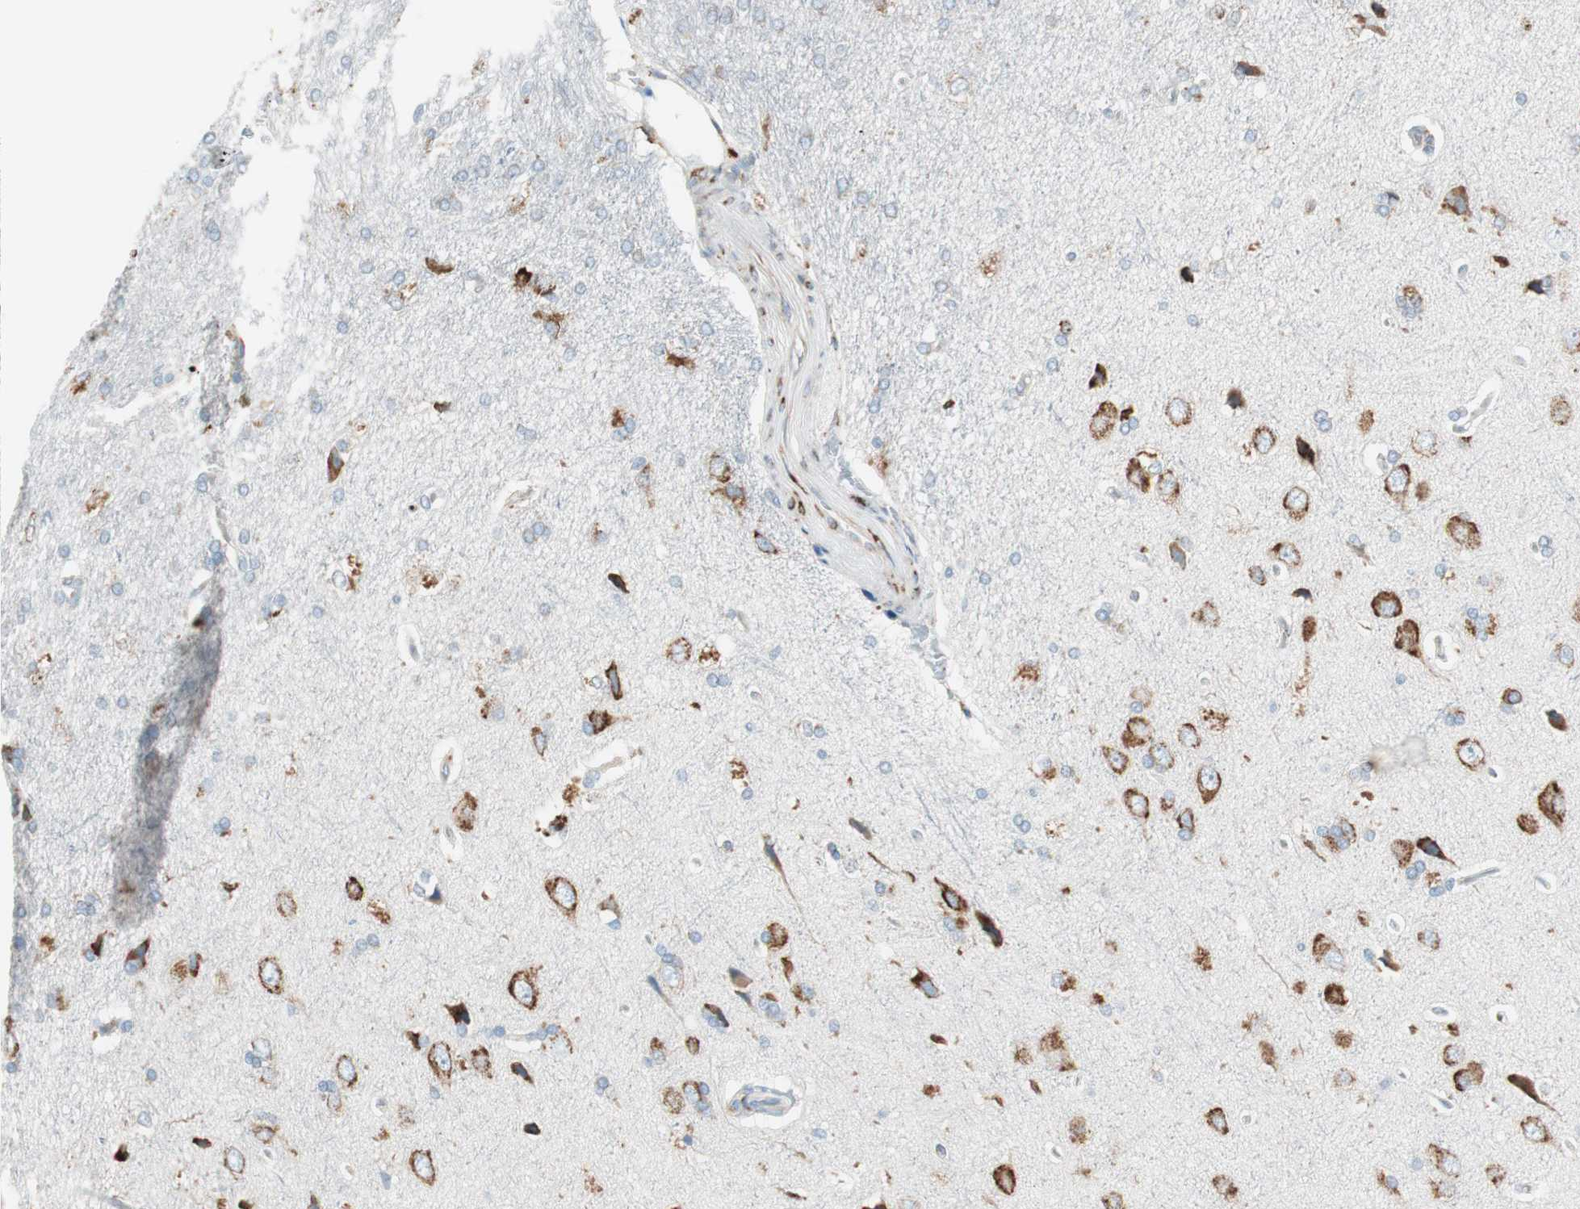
{"staining": {"intensity": "negative", "quantity": "none", "location": "none"}, "tissue": "cerebral cortex", "cell_type": "Endothelial cells", "image_type": "normal", "snomed": [{"axis": "morphology", "description": "Normal tissue, NOS"}, {"axis": "topography", "description": "Cerebral cortex"}], "caption": "The histopathology image reveals no significant staining in endothelial cells of cerebral cortex.", "gene": "P4HTM", "patient": {"sex": "male", "age": 62}}